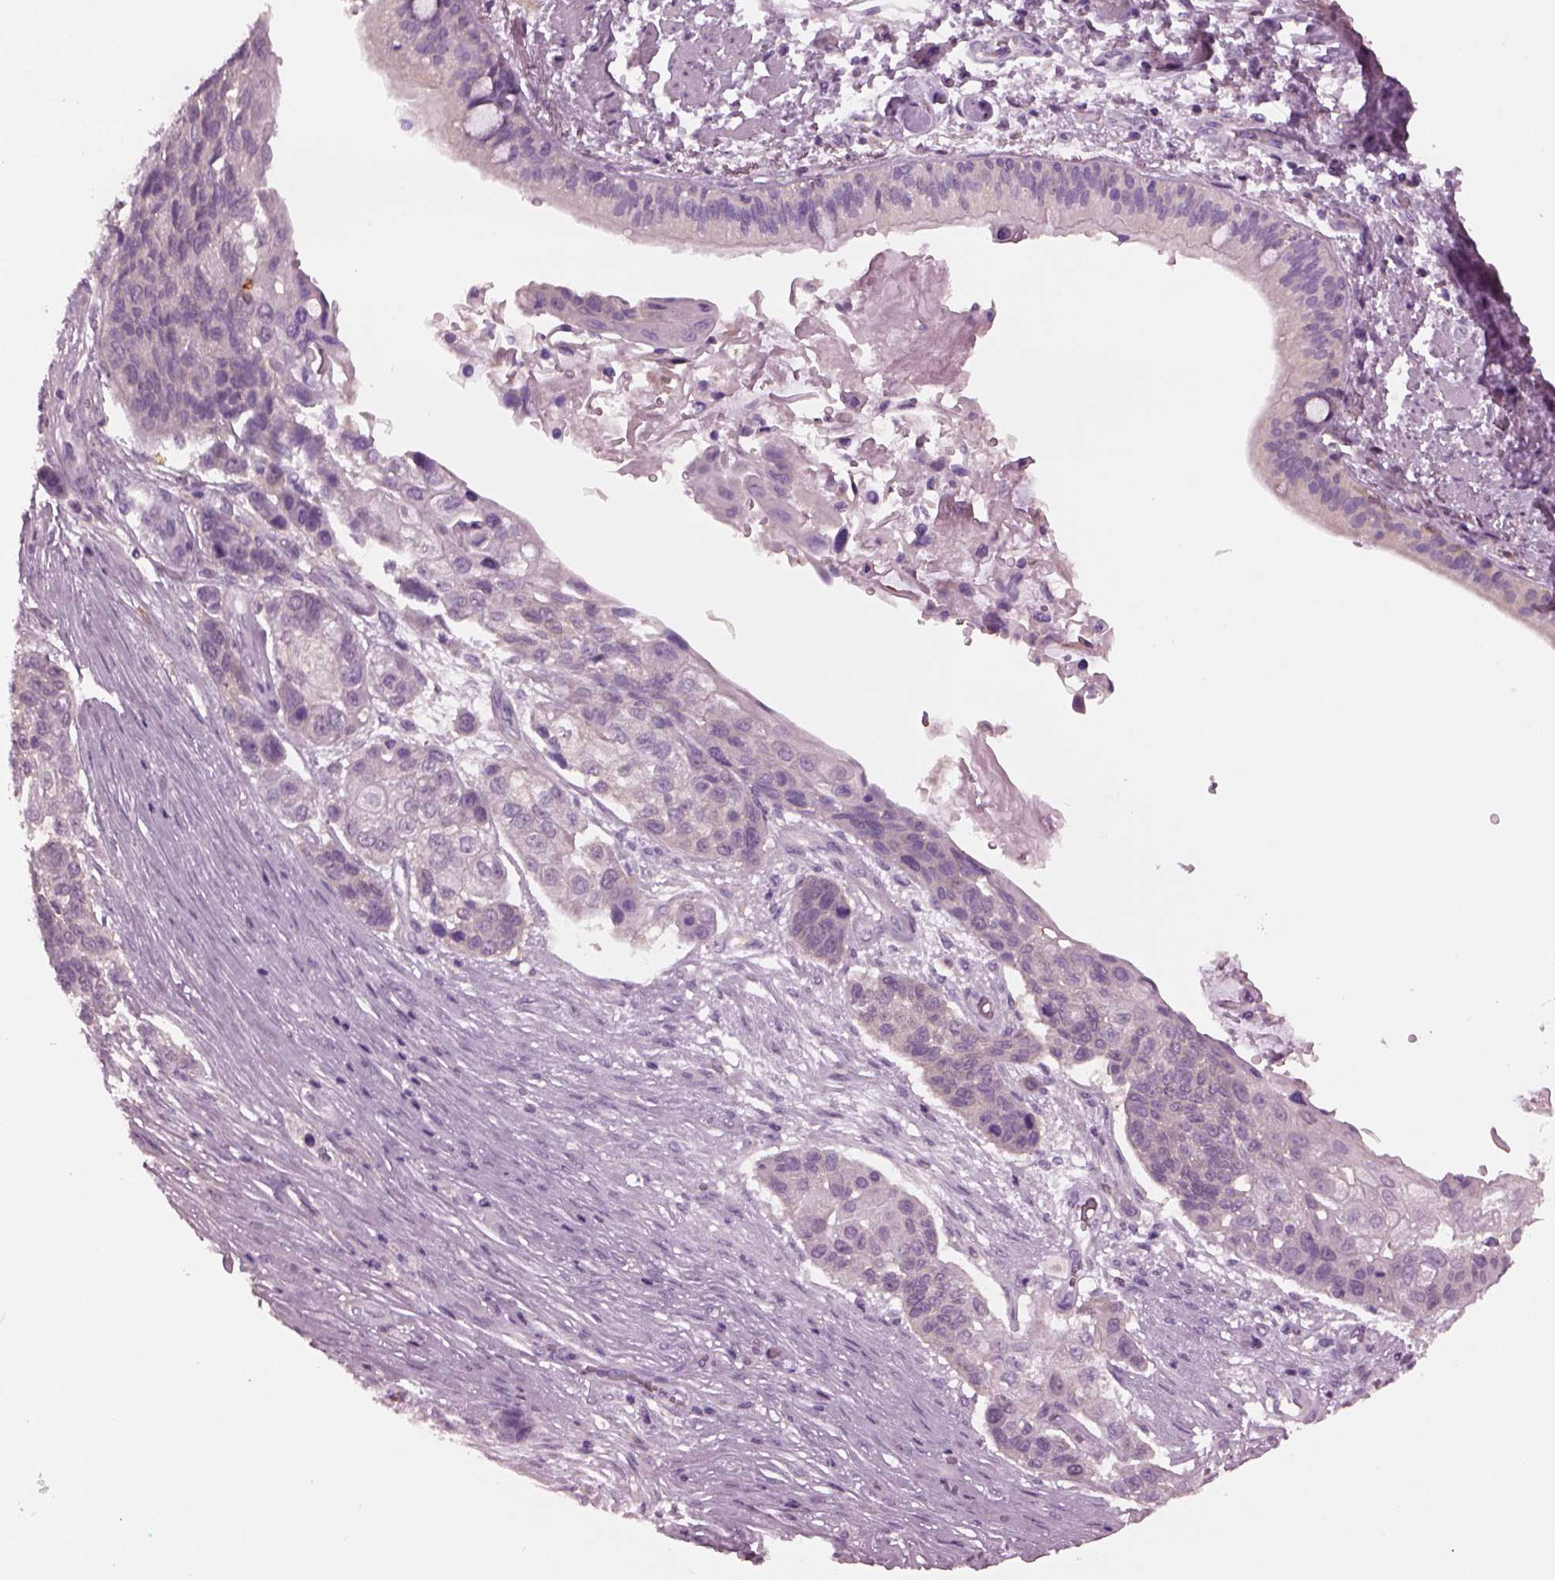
{"staining": {"intensity": "negative", "quantity": "none", "location": "none"}, "tissue": "lung cancer", "cell_type": "Tumor cells", "image_type": "cancer", "snomed": [{"axis": "morphology", "description": "Squamous cell carcinoma, NOS"}, {"axis": "topography", "description": "Lung"}], "caption": "This photomicrograph is of lung cancer (squamous cell carcinoma) stained with immunohistochemistry to label a protein in brown with the nuclei are counter-stained blue. There is no staining in tumor cells.", "gene": "SHTN1", "patient": {"sex": "male", "age": 69}}